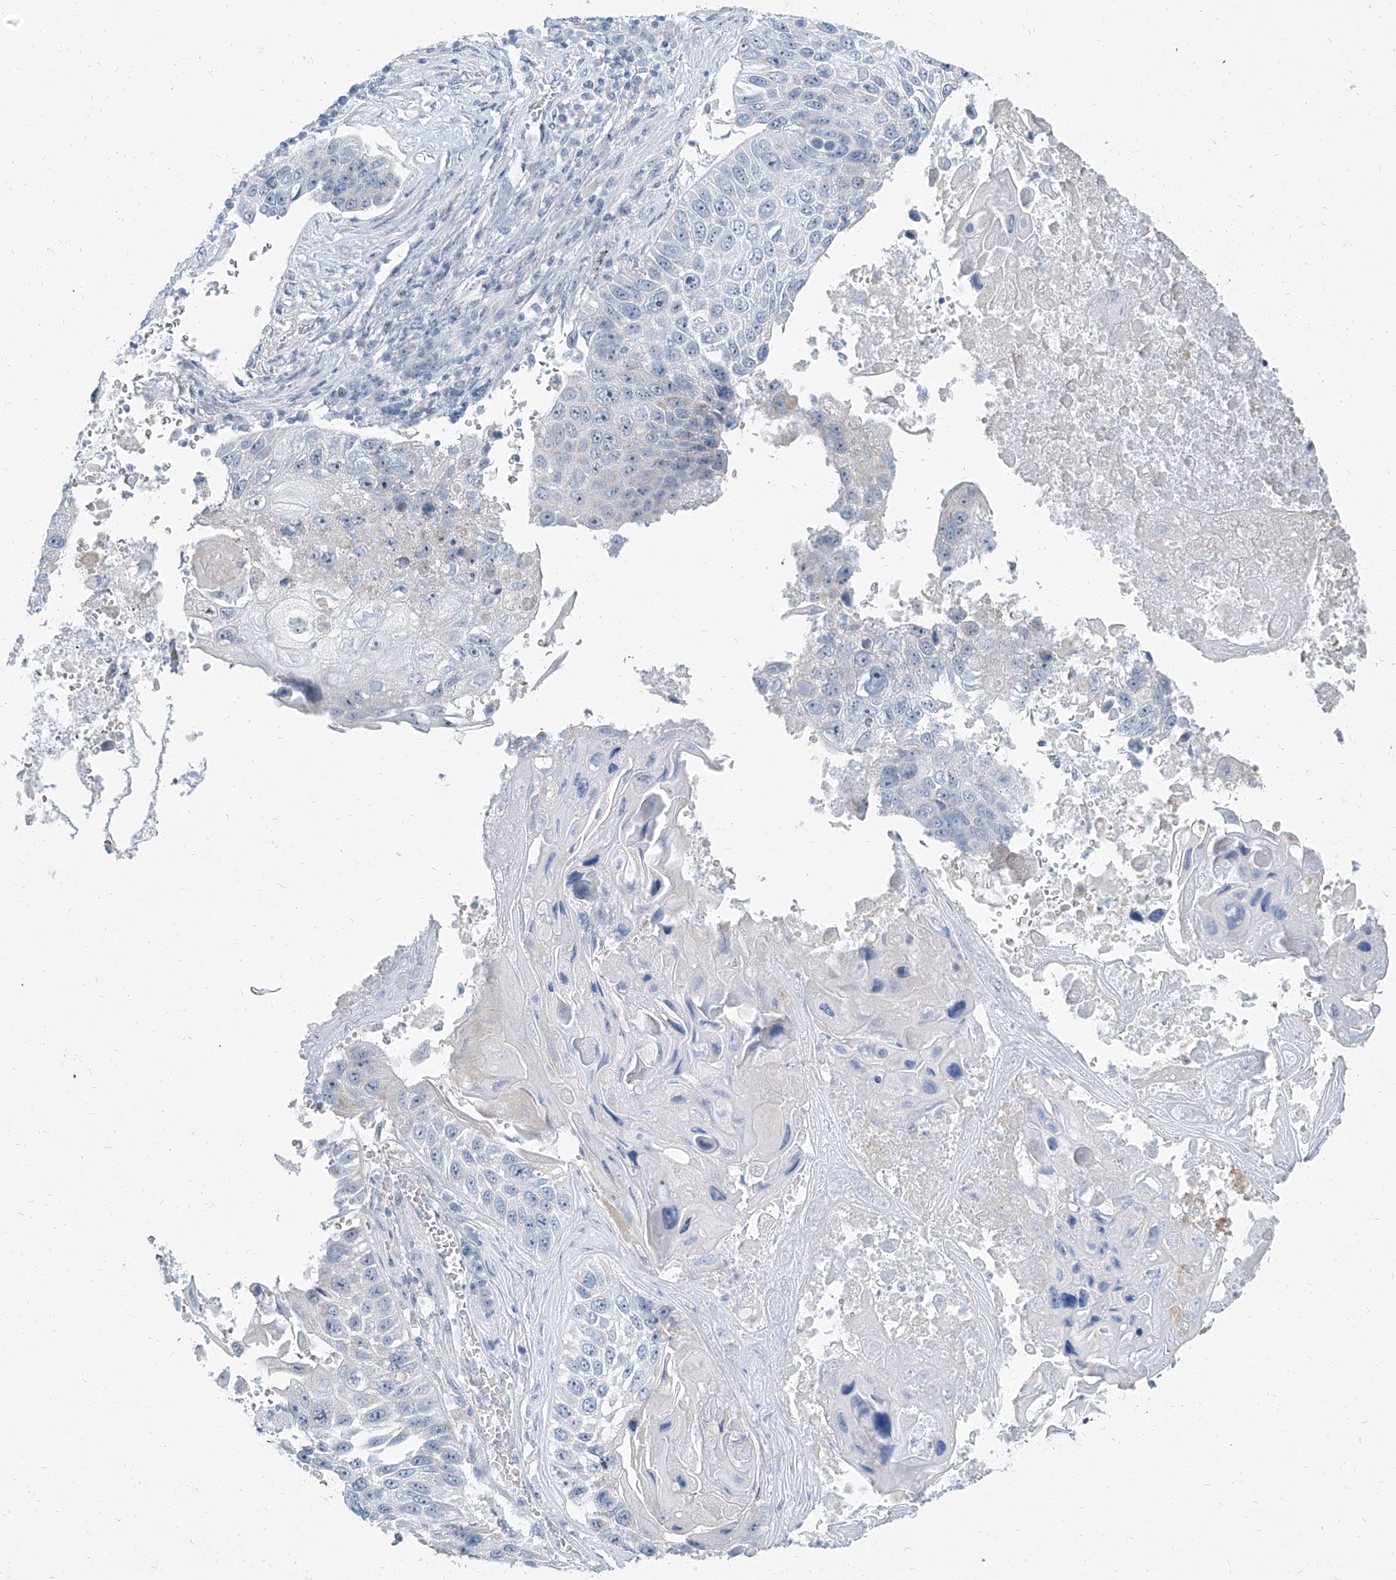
{"staining": {"intensity": "negative", "quantity": "none", "location": "none"}, "tissue": "lung cancer", "cell_type": "Tumor cells", "image_type": "cancer", "snomed": [{"axis": "morphology", "description": "Squamous cell carcinoma, NOS"}, {"axis": "topography", "description": "Lung"}], "caption": "This is an immunohistochemistry image of human squamous cell carcinoma (lung). There is no positivity in tumor cells.", "gene": "TXLNB", "patient": {"sex": "male", "age": 61}}